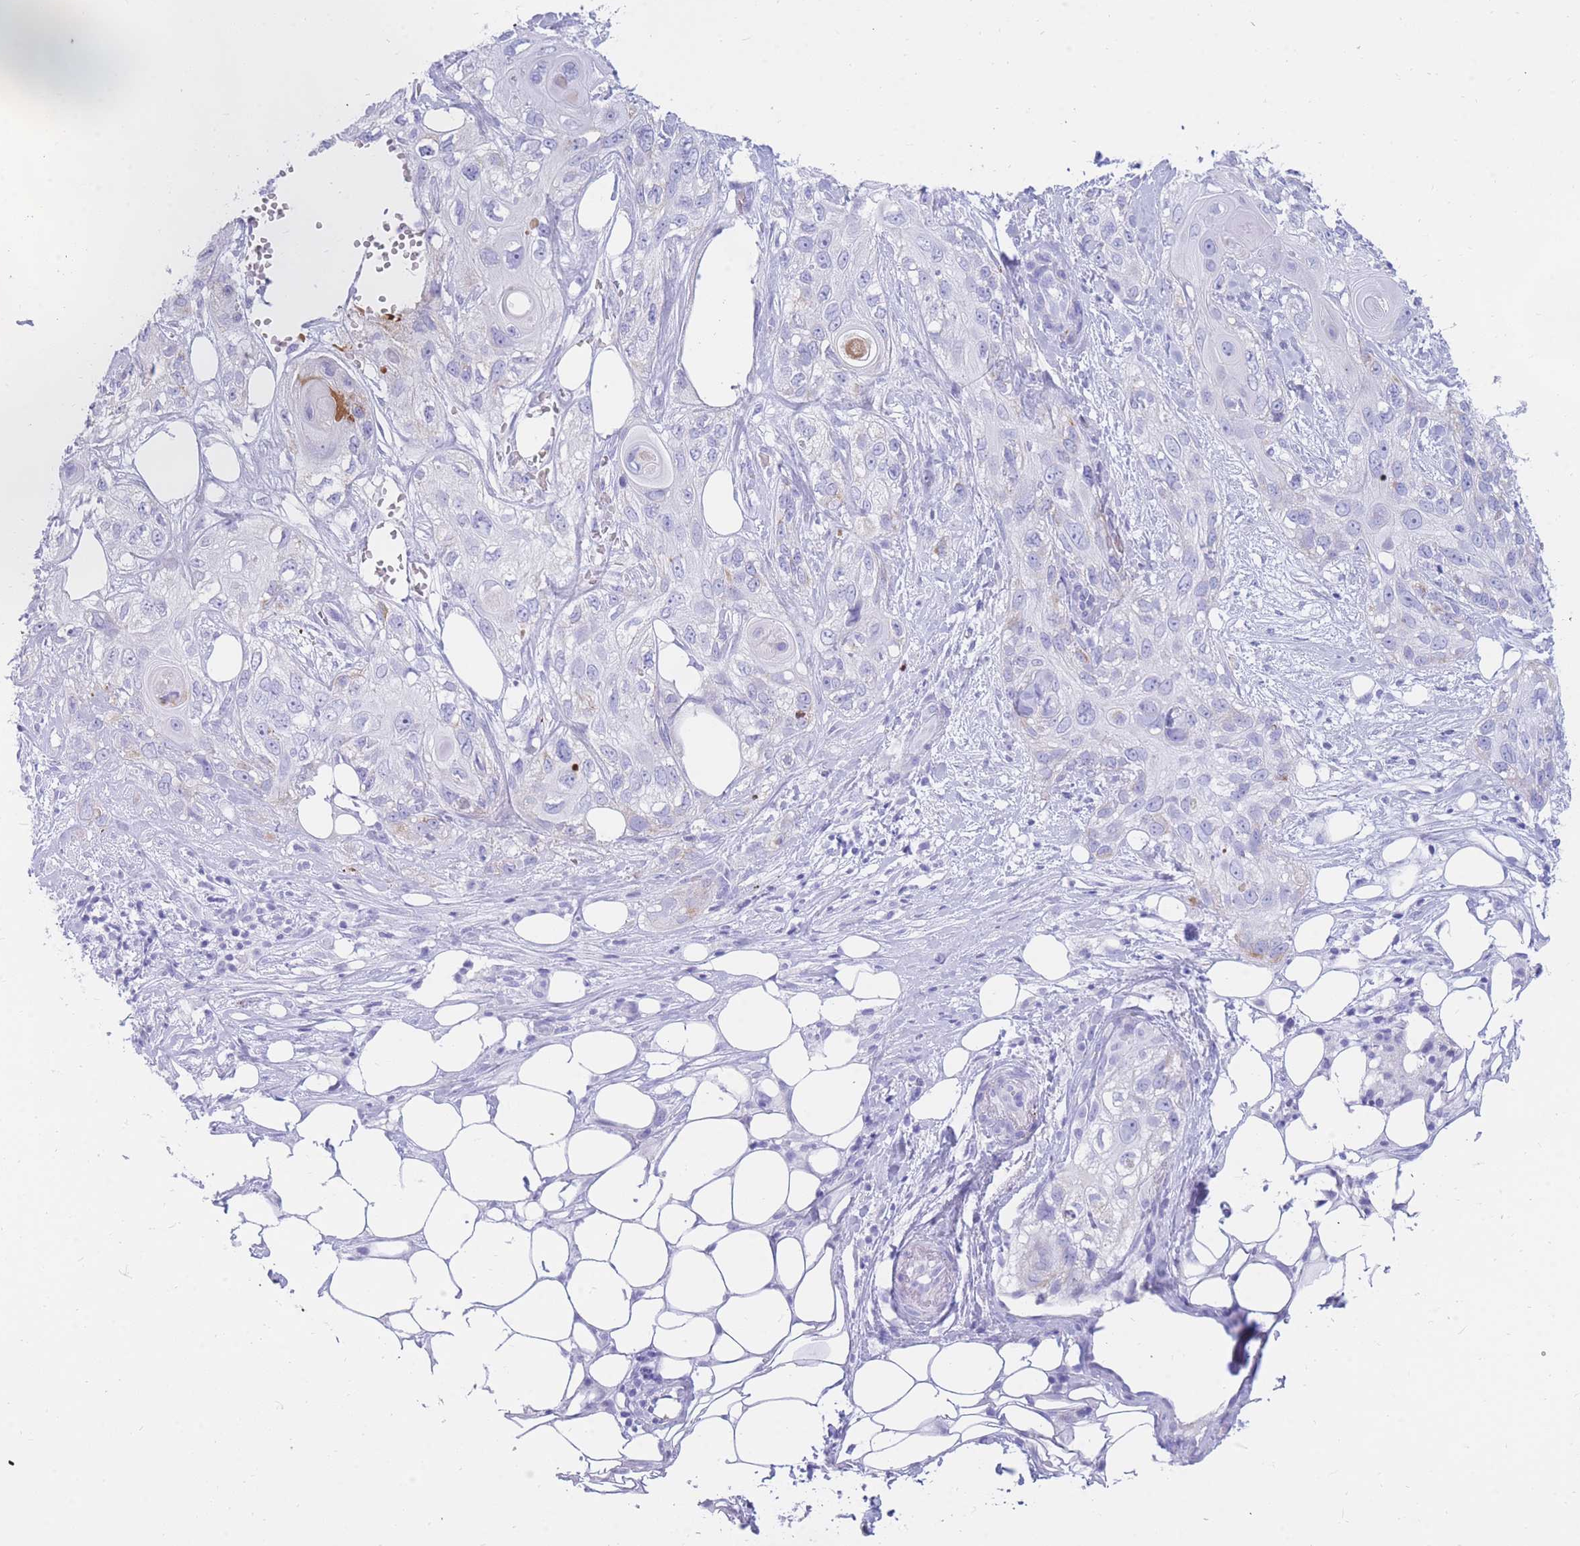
{"staining": {"intensity": "negative", "quantity": "none", "location": "none"}, "tissue": "skin cancer", "cell_type": "Tumor cells", "image_type": "cancer", "snomed": [{"axis": "morphology", "description": "Normal tissue, NOS"}, {"axis": "morphology", "description": "Squamous cell carcinoma, NOS"}, {"axis": "topography", "description": "Skin"}], "caption": "Human skin squamous cell carcinoma stained for a protein using immunohistochemistry (IHC) reveals no positivity in tumor cells.", "gene": "NKX1-2", "patient": {"sex": "male", "age": 72}}